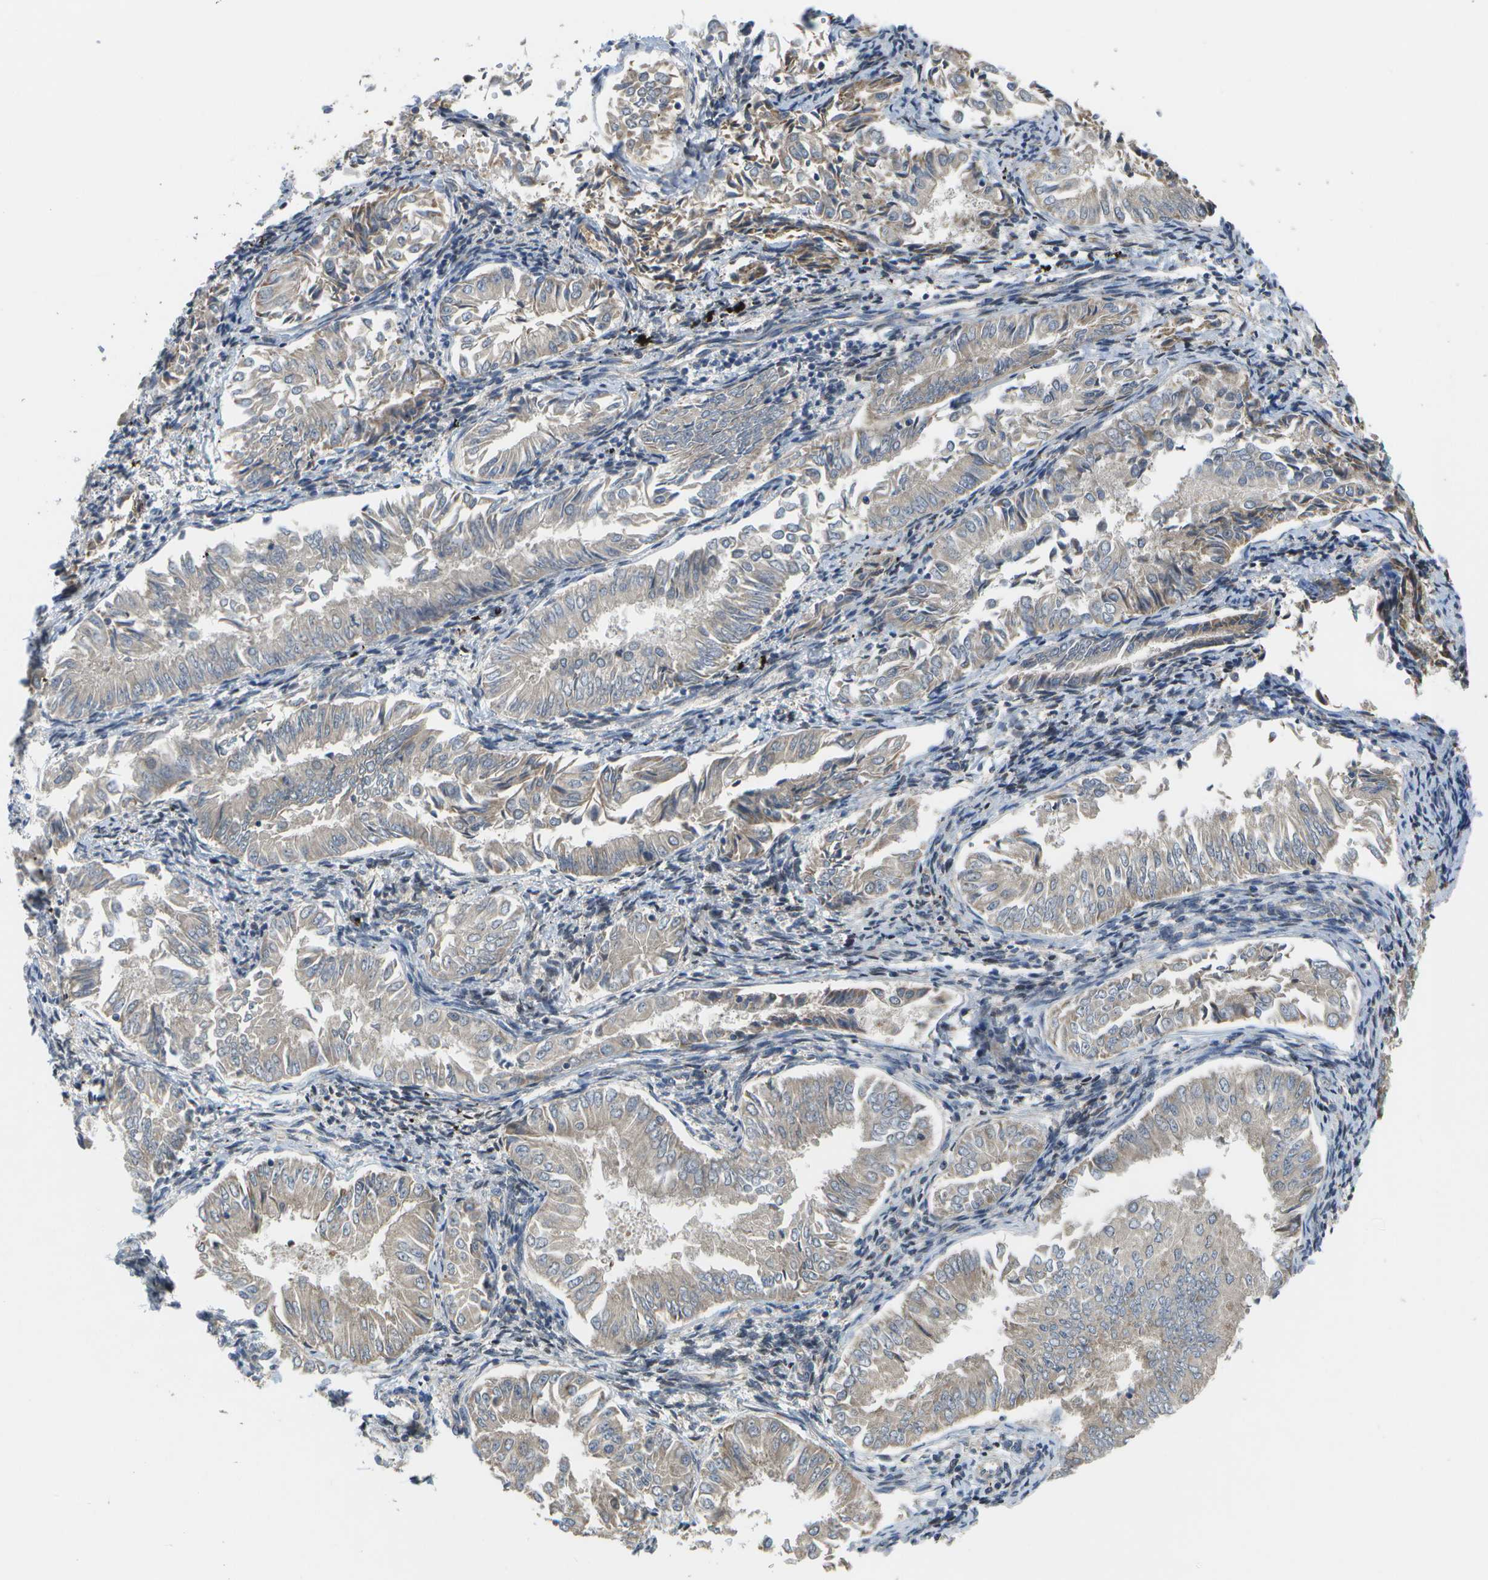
{"staining": {"intensity": "weak", "quantity": ">75%", "location": "cytoplasmic/membranous"}, "tissue": "endometrial cancer", "cell_type": "Tumor cells", "image_type": "cancer", "snomed": [{"axis": "morphology", "description": "Adenocarcinoma, NOS"}, {"axis": "topography", "description": "Endometrium"}], "caption": "A histopathology image showing weak cytoplasmic/membranous expression in approximately >75% of tumor cells in endometrial cancer (adenocarcinoma), as visualized by brown immunohistochemical staining.", "gene": "HADHA", "patient": {"sex": "female", "age": 53}}